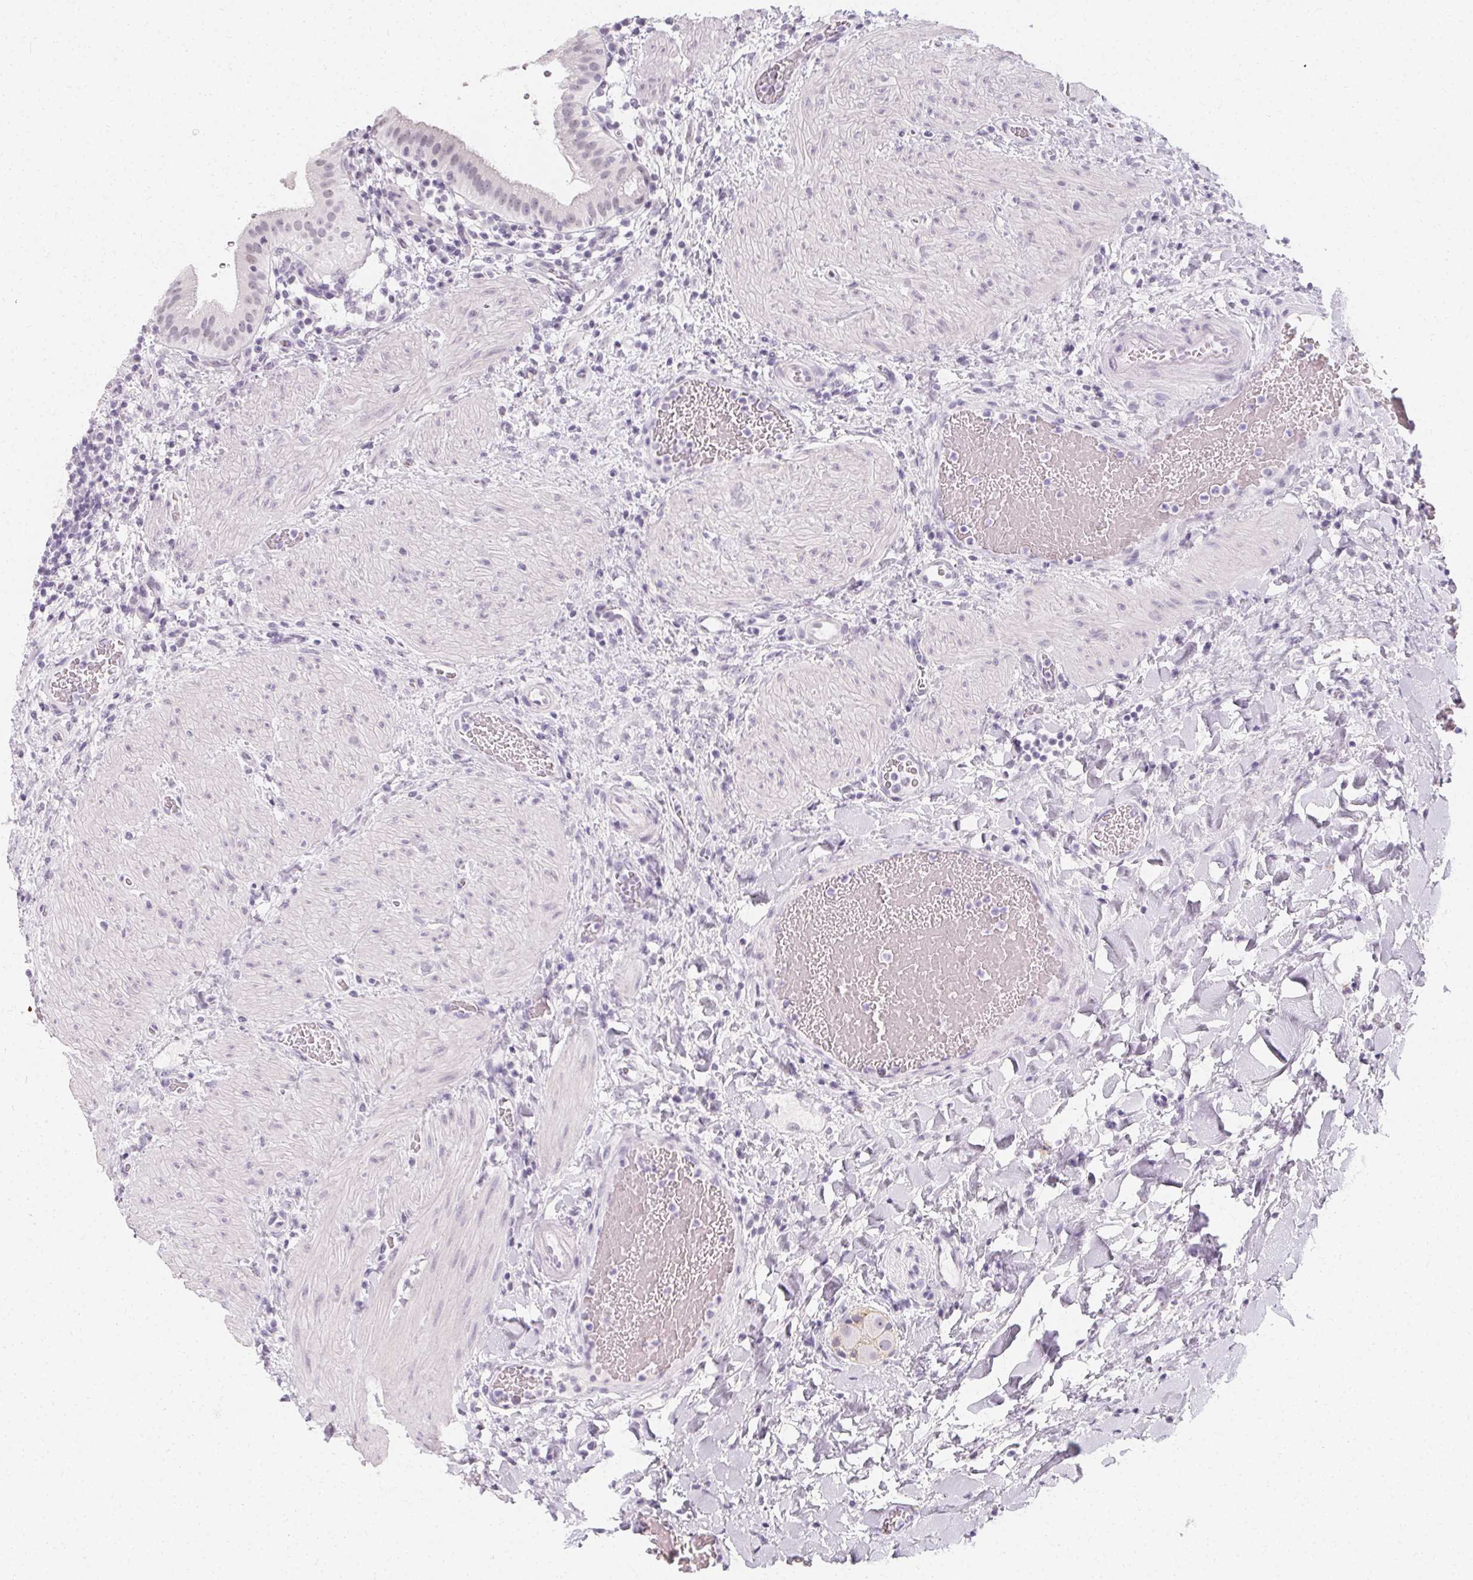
{"staining": {"intensity": "negative", "quantity": "none", "location": "none"}, "tissue": "gallbladder", "cell_type": "Glandular cells", "image_type": "normal", "snomed": [{"axis": "morphology", "description": "Normal tissue, NOS"}, {"axis": "topography", "description": "Gallbladder"}], "caption": "High magnification brightfield microscopy of benign gallbladder stained with DAB (3,3'-diaminobenzidine) (brown) and counterstained with hematoxylin (blue): glandular cells show no significant expression.", "gene": "SYNPR", "patient": {"sex": "male", "age": 26}}